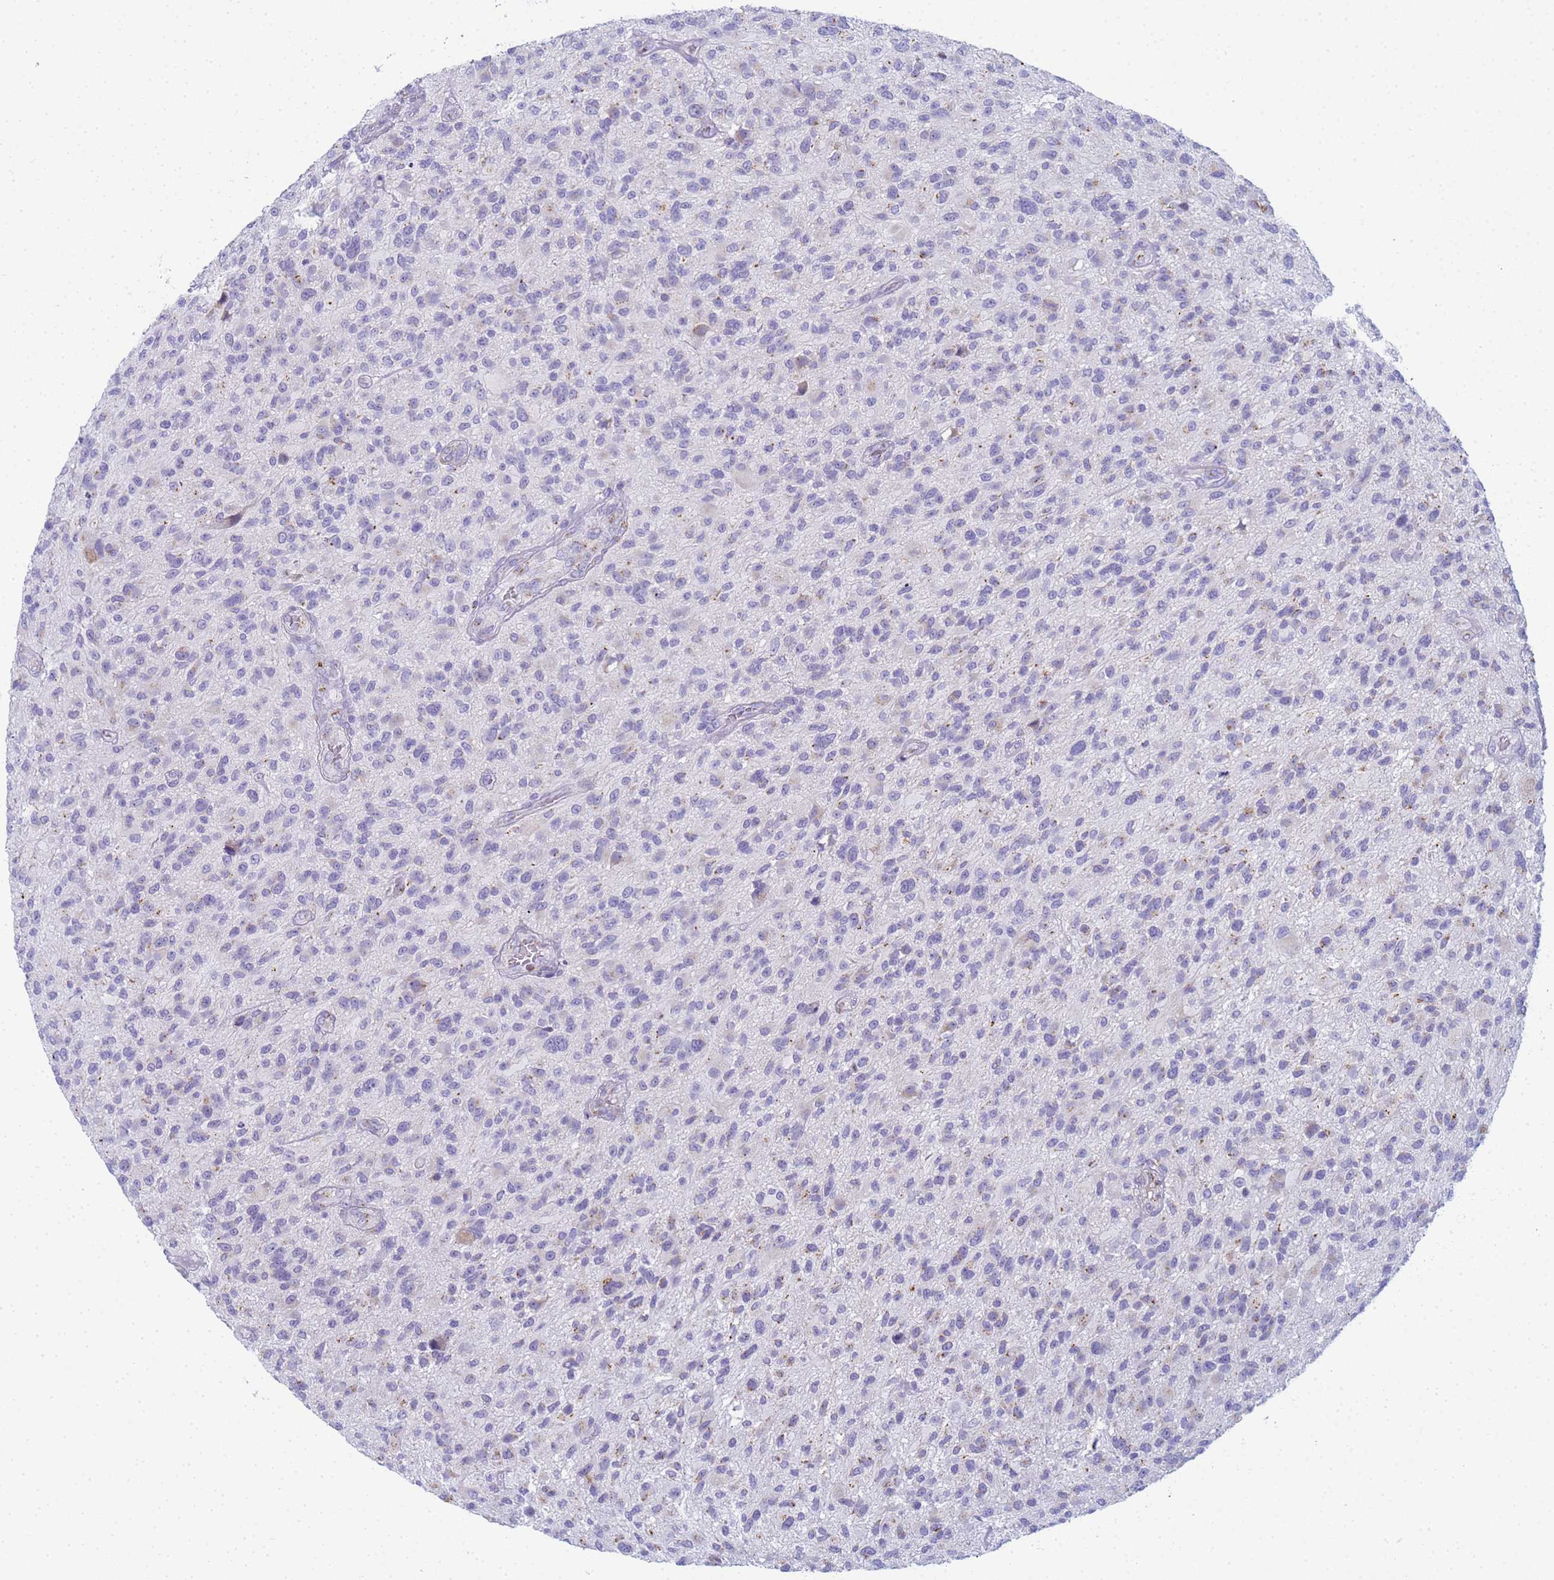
{"staining": {"intensity": "negative", "quantity": "none", "location": "none"}, "tissue": "glioma", "cell_type": "Tumor cells", "image_type": "cancer", "snomed": [{"axis": "morphology", "description": "Glioma, malignant, High grade"}, {"axis": "topography", "description": "Brain"}], "caption": "IHC histopathology image of neoplastic tissue: malignant glioma (high-grade) stained with DAB reveals no significant protein staining in tumor cells.", "gene": "CR1", "patient": {"sex": "male", "age": 47}}